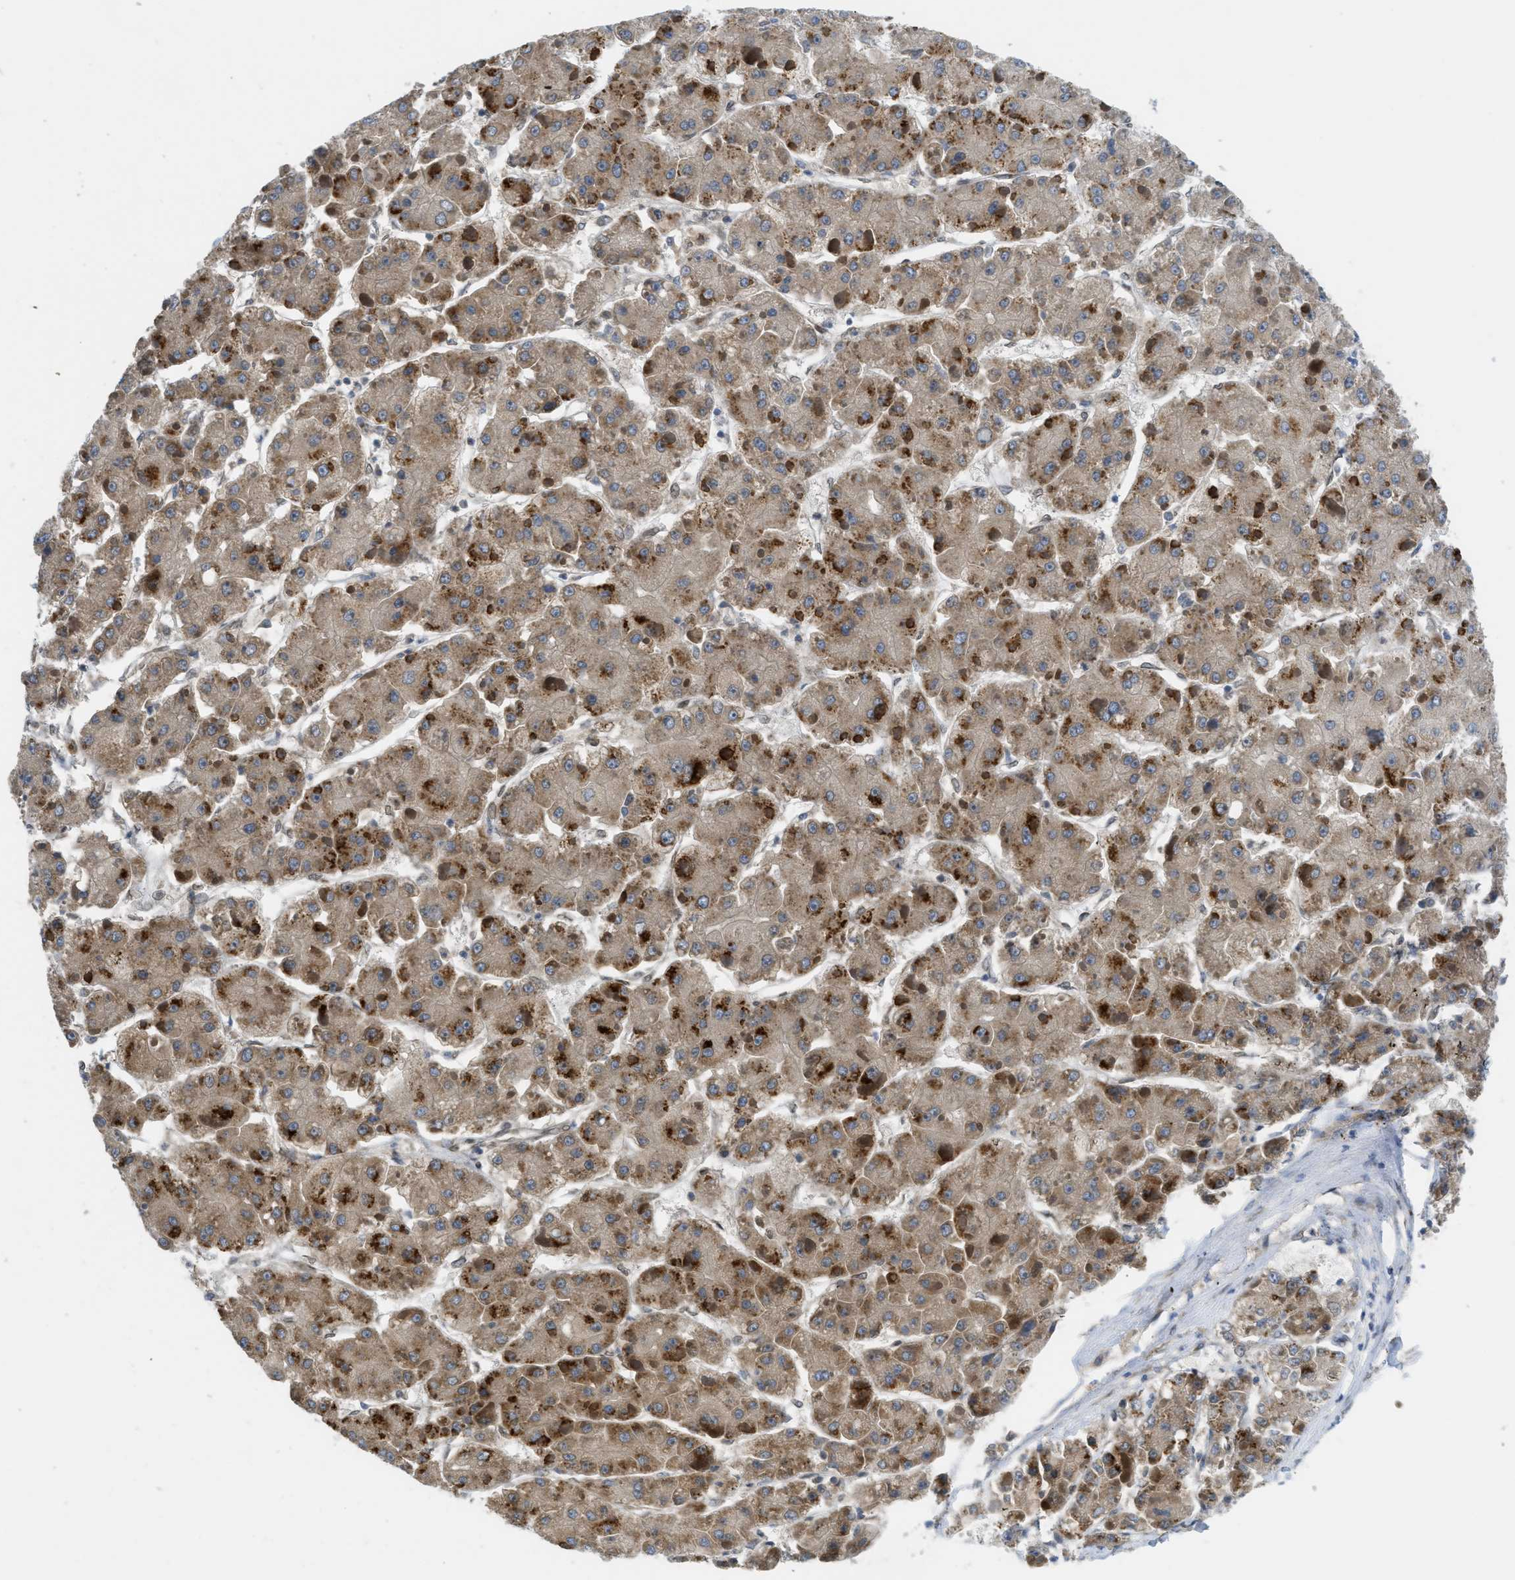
{"staining": {"intensity": "moderate", "quantity": ">75%", "location": "cytoplasmic/membranous"}, "tissue": "liver cancer", "cell_type": "Tumor cells", "image_type": "cancer", "snomed": [{"axis": "morphology", "description": "Carcinoma, Hepatocellular, NOS"}, {"axis": "topography", "description": "Liver"}], "caption": "Moderate cytoplasmic/membranous expression for a protein is appreciated in about >75% of tumor cells of liver cancer (hepatocellular carcinoma) using immunohistochemistry (IHC).", "gene": "EIF2AK3", "patient": {"sex": "female", "age": 73}}